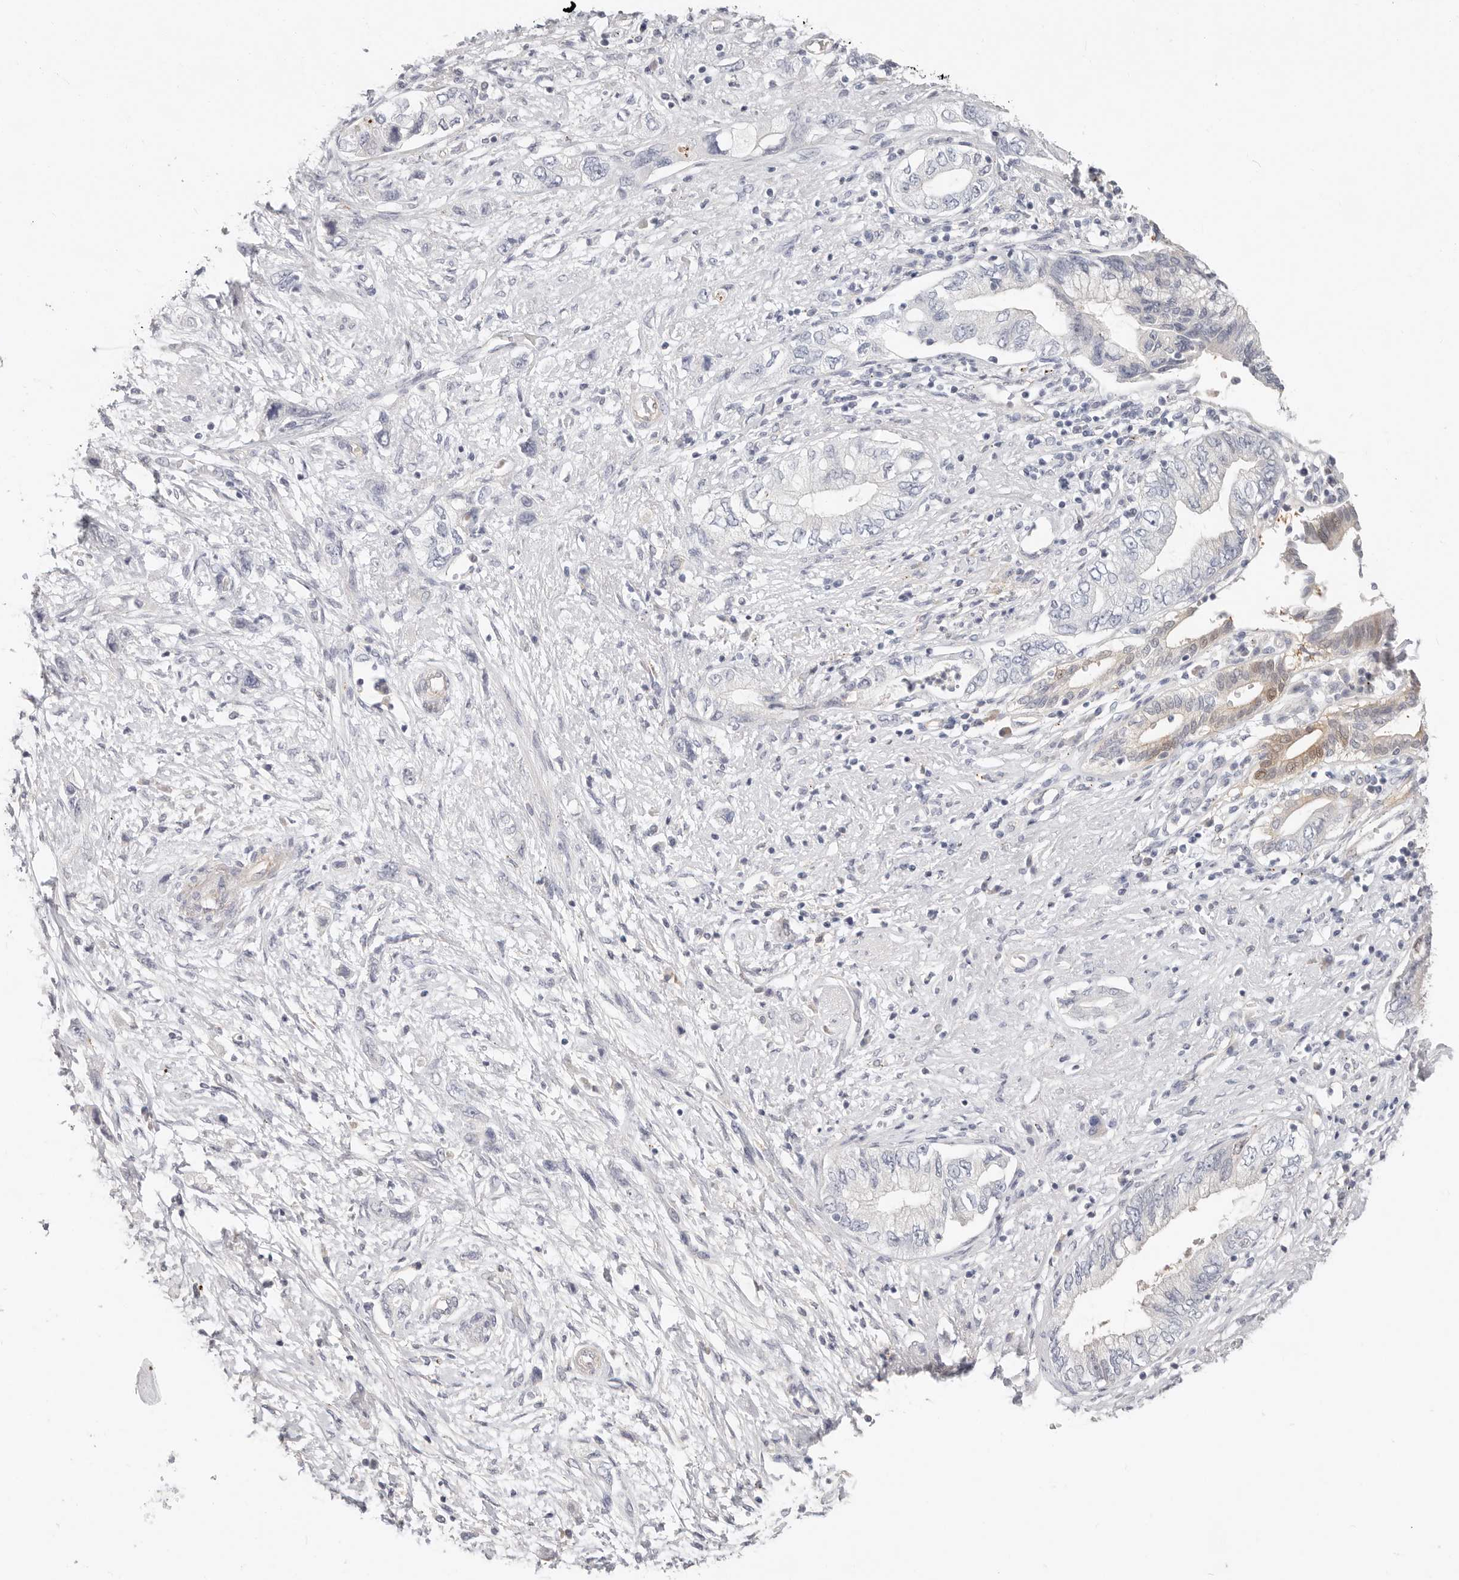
{"staining": {"intensity": "weak", "quantity": "<25%", "location": "cytoplasmic/membranous,nuclear"}, "tissue": "pancreatic cancer", "cell_type": "Tumor cells", "image_type": "cancer", "snomed": [{"axis": "morphology", "description": "Adenocarcinoma, NOS"}, {"axis": "topography", "description": "Pancreas"}], "caption": "Human pancreatic cancer stained for a protein using immunohistochemistry (IHC) shows no staining in tumor cells.", "gene": "ZRANB1", "patient": {"sex": "female", "age": 73}}